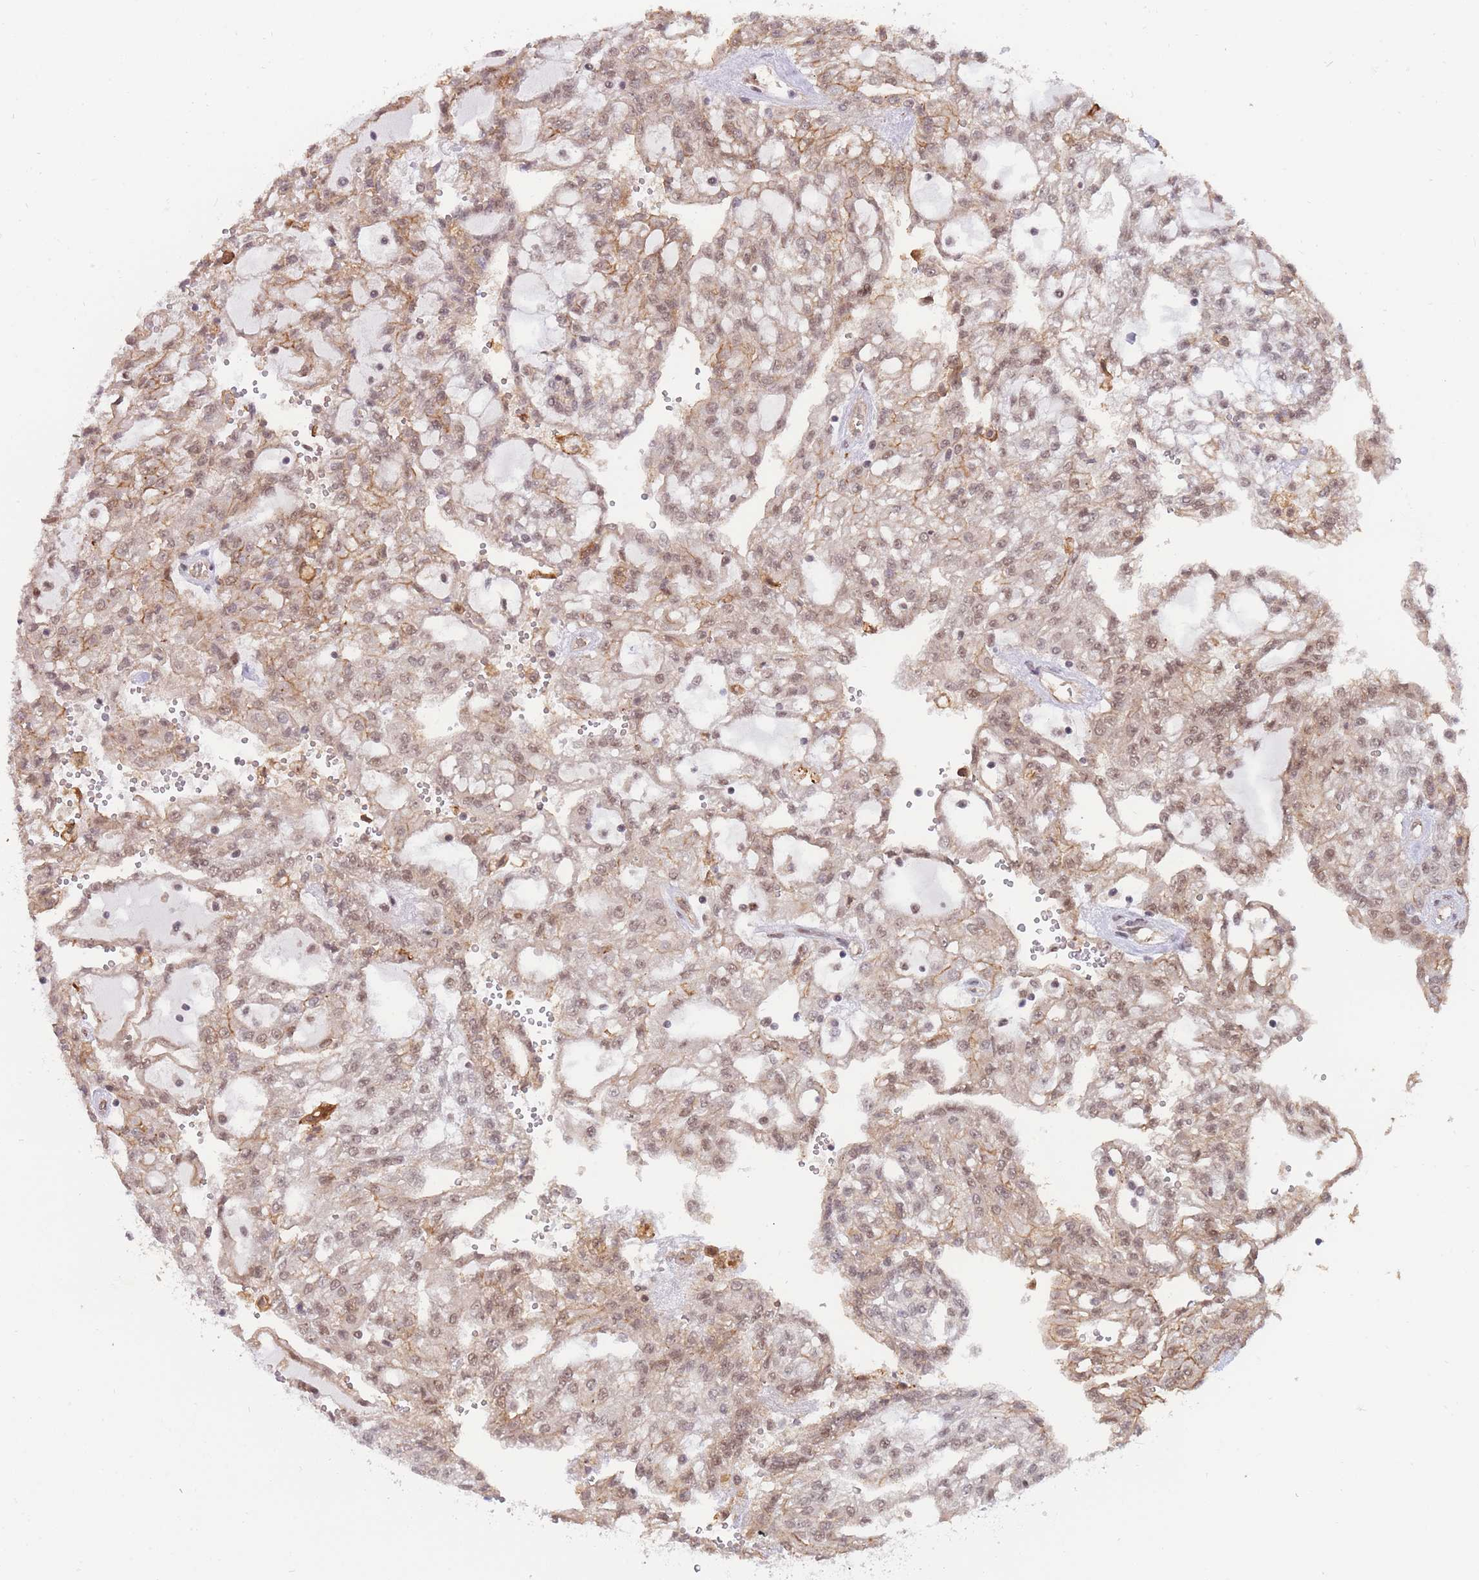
{"staining": {"intensity": "moderate", "quantity": ">75%", "location": "cytoplasmic/membranous,nuclear"}, "tissue": "renal cancer", "cell_type": "Tumor cells", "image_type": "cancer", "snomed": [{"axis": "morphology", "description": "Adenocarcinoma, NOS"}, {"axis": "topography", "description": "Kidney"}], "caption": "This is a histology image of immunohistochemistry staining of adenocarcinoma (renal), which shows moderate staining in the cytoplasmic/membranous and nuclear of tumor cells.", "gene": "BOD1L1", "patient": {"sex": "male", "age": 63}}